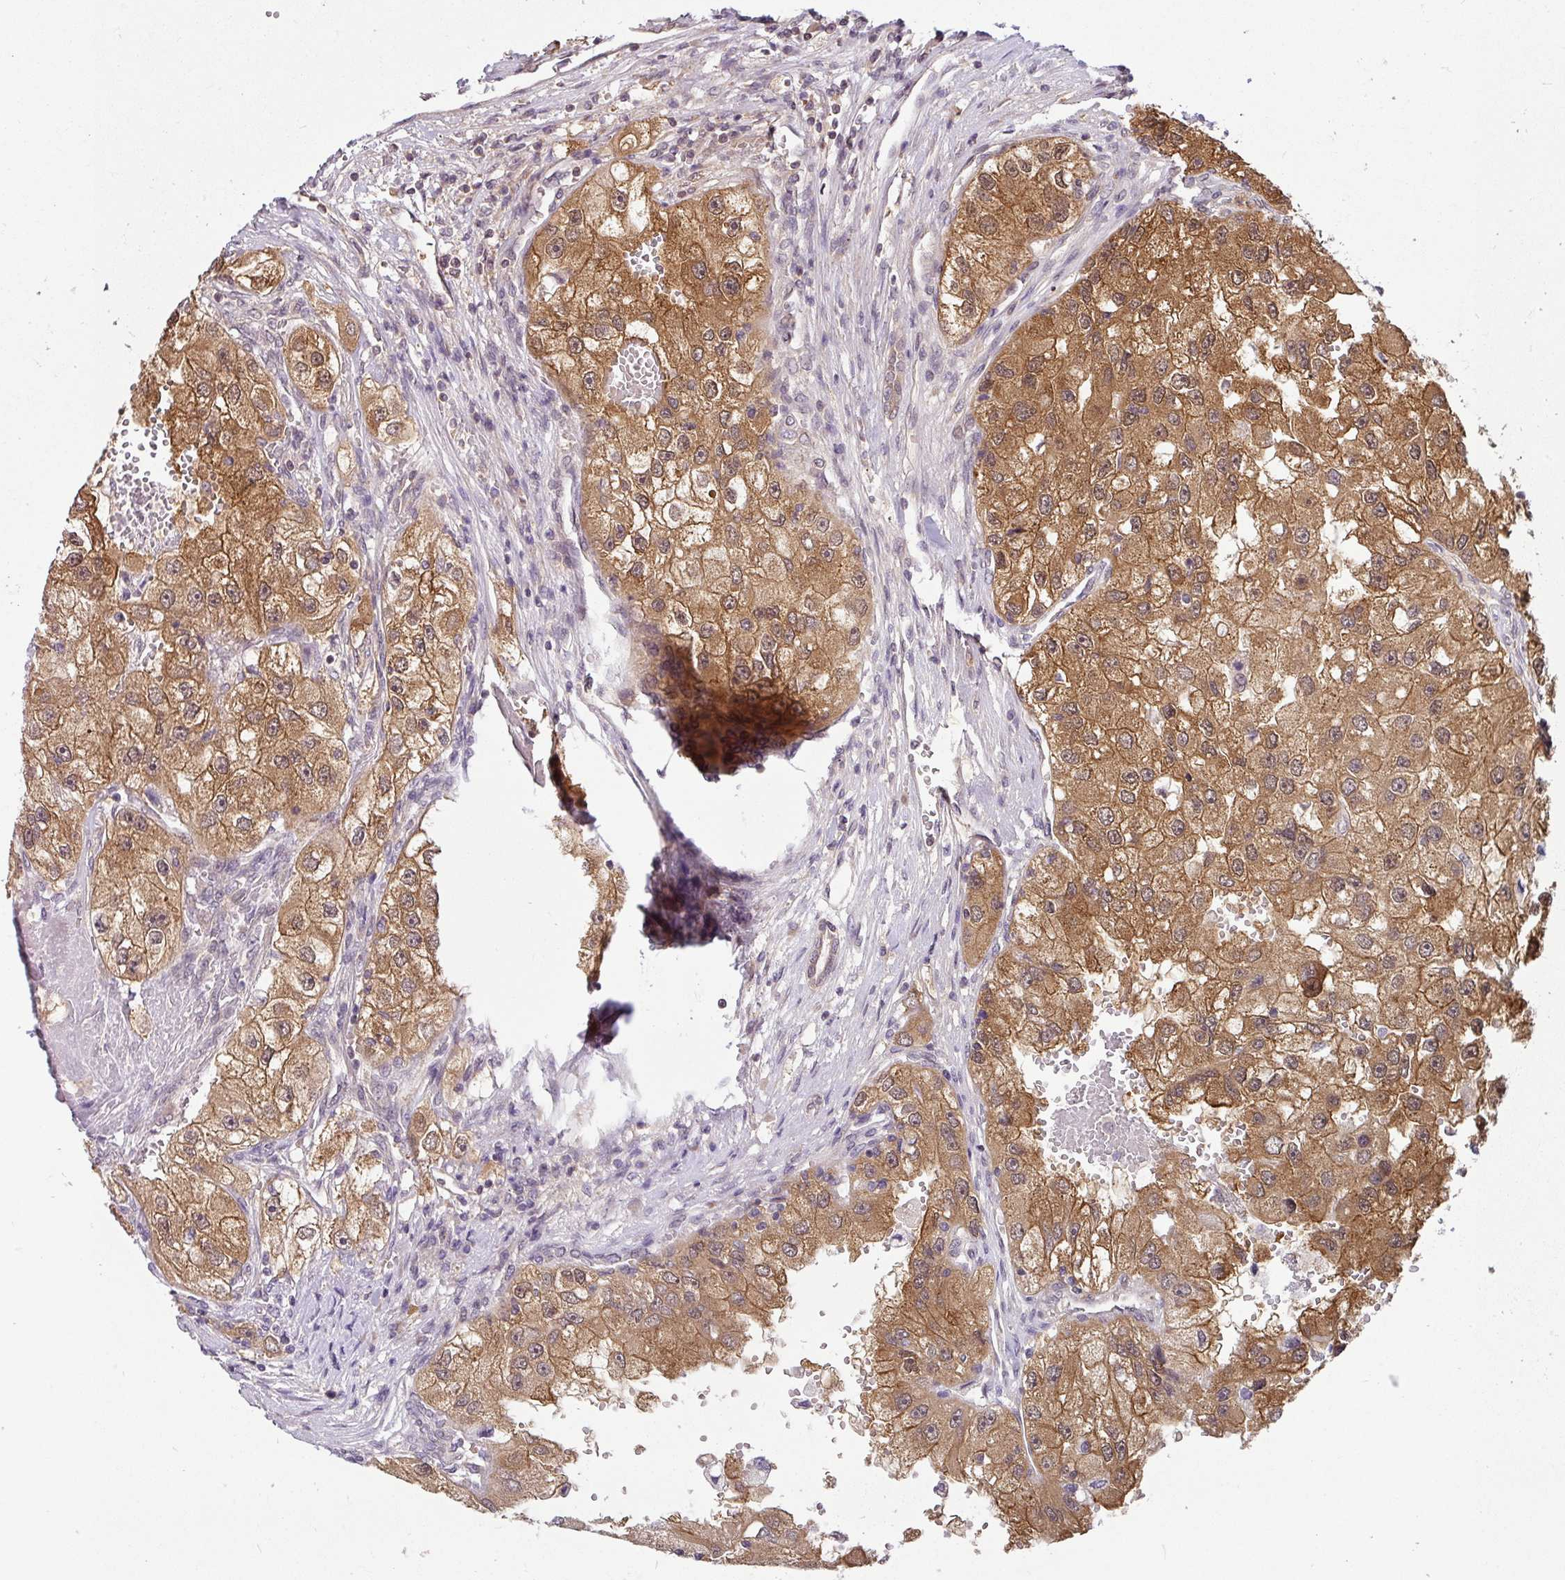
{"staining": {"intensity": "moderate", "quantity": ">75%", "location": "cytoplasmic/membranous"}, "tissue": "renal cancer", "cell_type": "Tumor cells", "image_type": "cancer", "snomed": [{"axis": "morphology", "description": "Adenocarcinoma, NOS"}, {"axis": "topography", "description": "Kidney"}], "caption": "A high-resolution image shows IHC staining of renal adenocarcinoma, which shows moderate cytoplasmic/membranous staining in approximately >75% of tumor cells.", "gene": "SHB", "patient": {"sex": "male", "age": 63}}